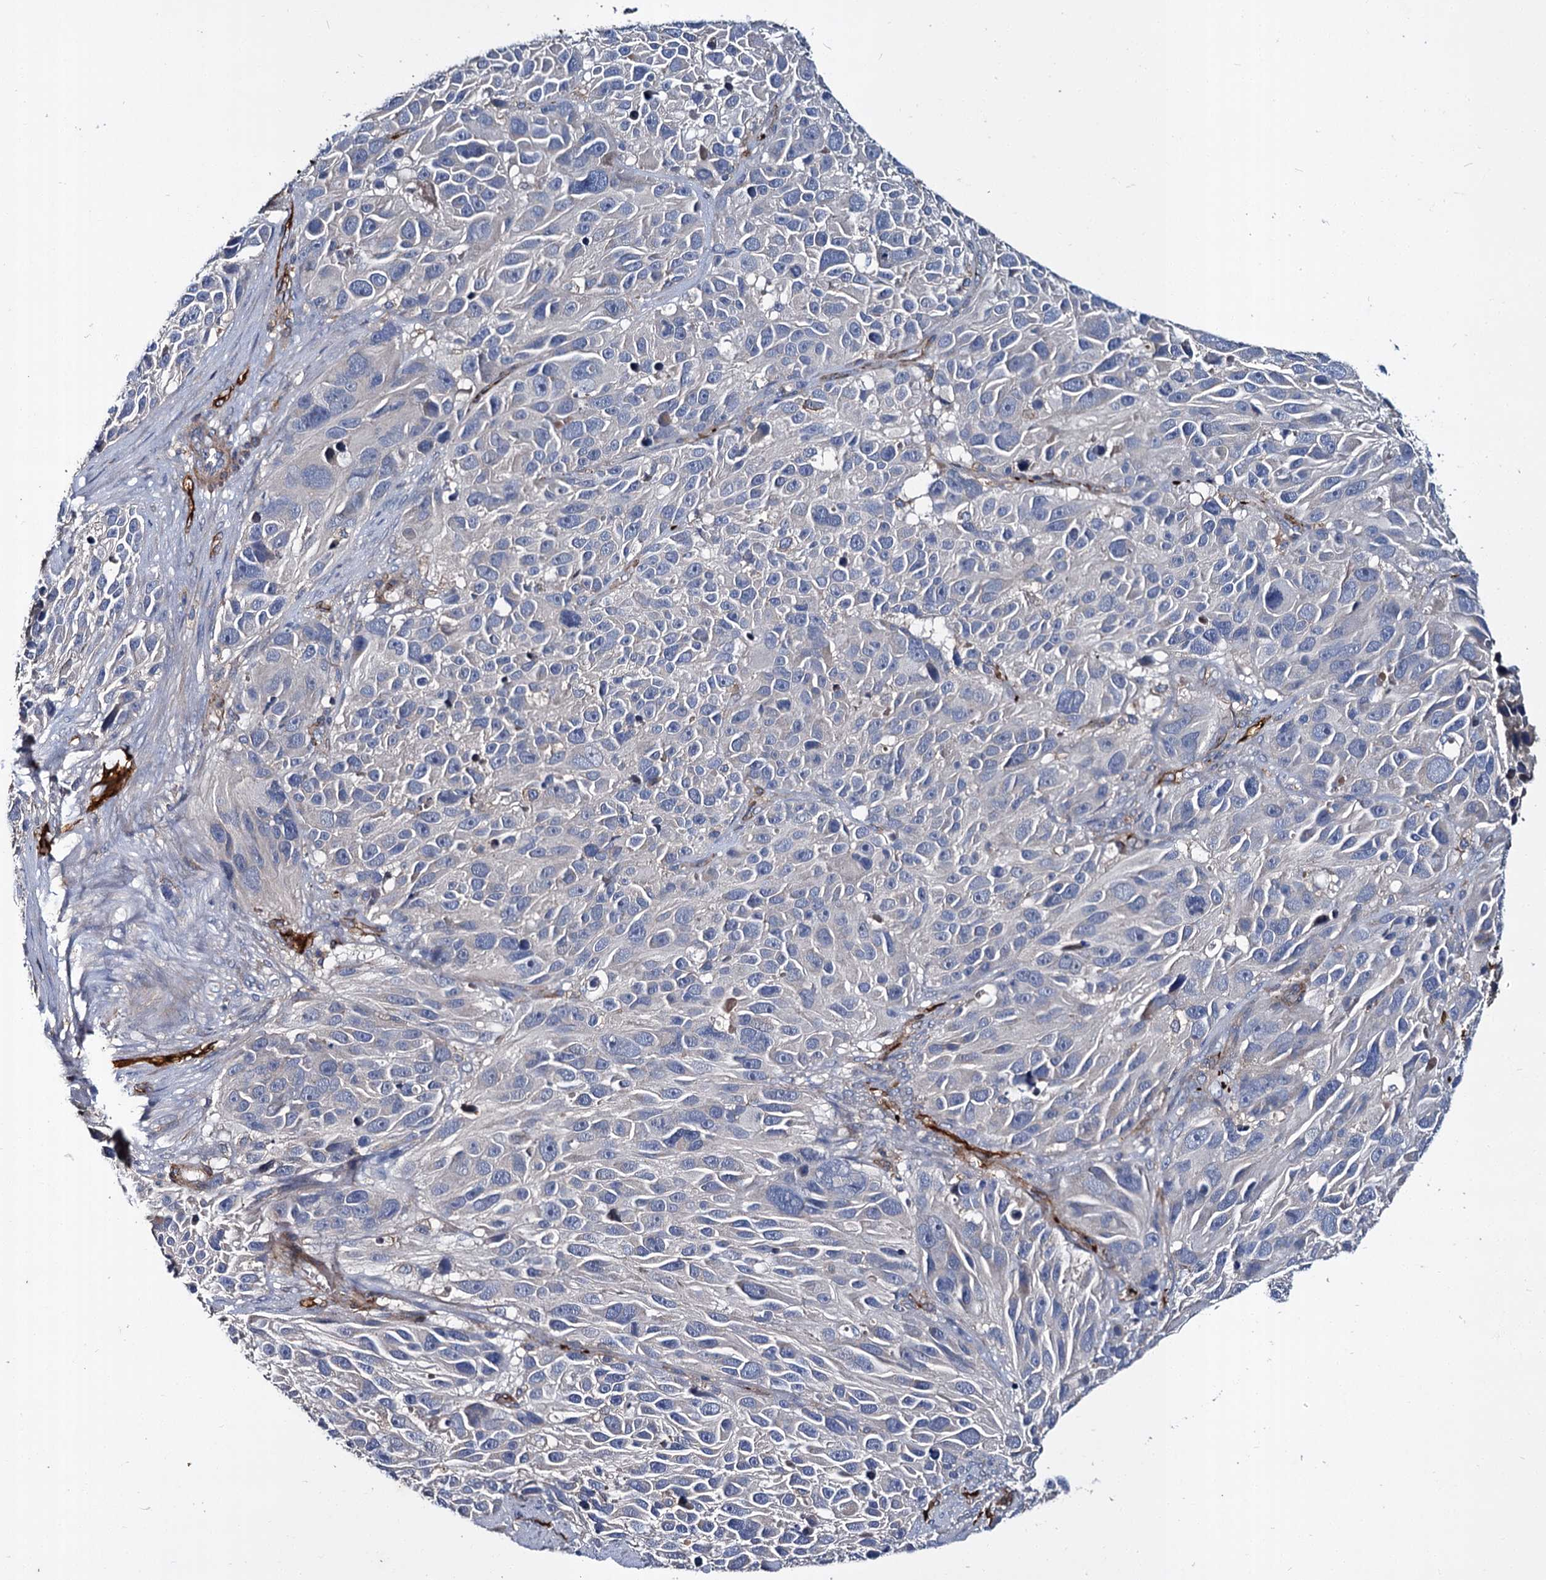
{"staining": {"intensity": "negative", "quantity": "none", "location": "none"}, "tissue": "melanoma", "cell_type": "Tumor cells", "image_type": "cancer", "snomed": [{"axis": "morphology", "description": "Malignant melanoma, NOS"}, {"axis": "topography", "description": "Skin"}], "caption": "Immunohistochemical staining of human malignant melanoma exhibits no significant staining in tumor cells.", "gene": "CACNA1C", "patient": {"sex": "male", "age": 84}}